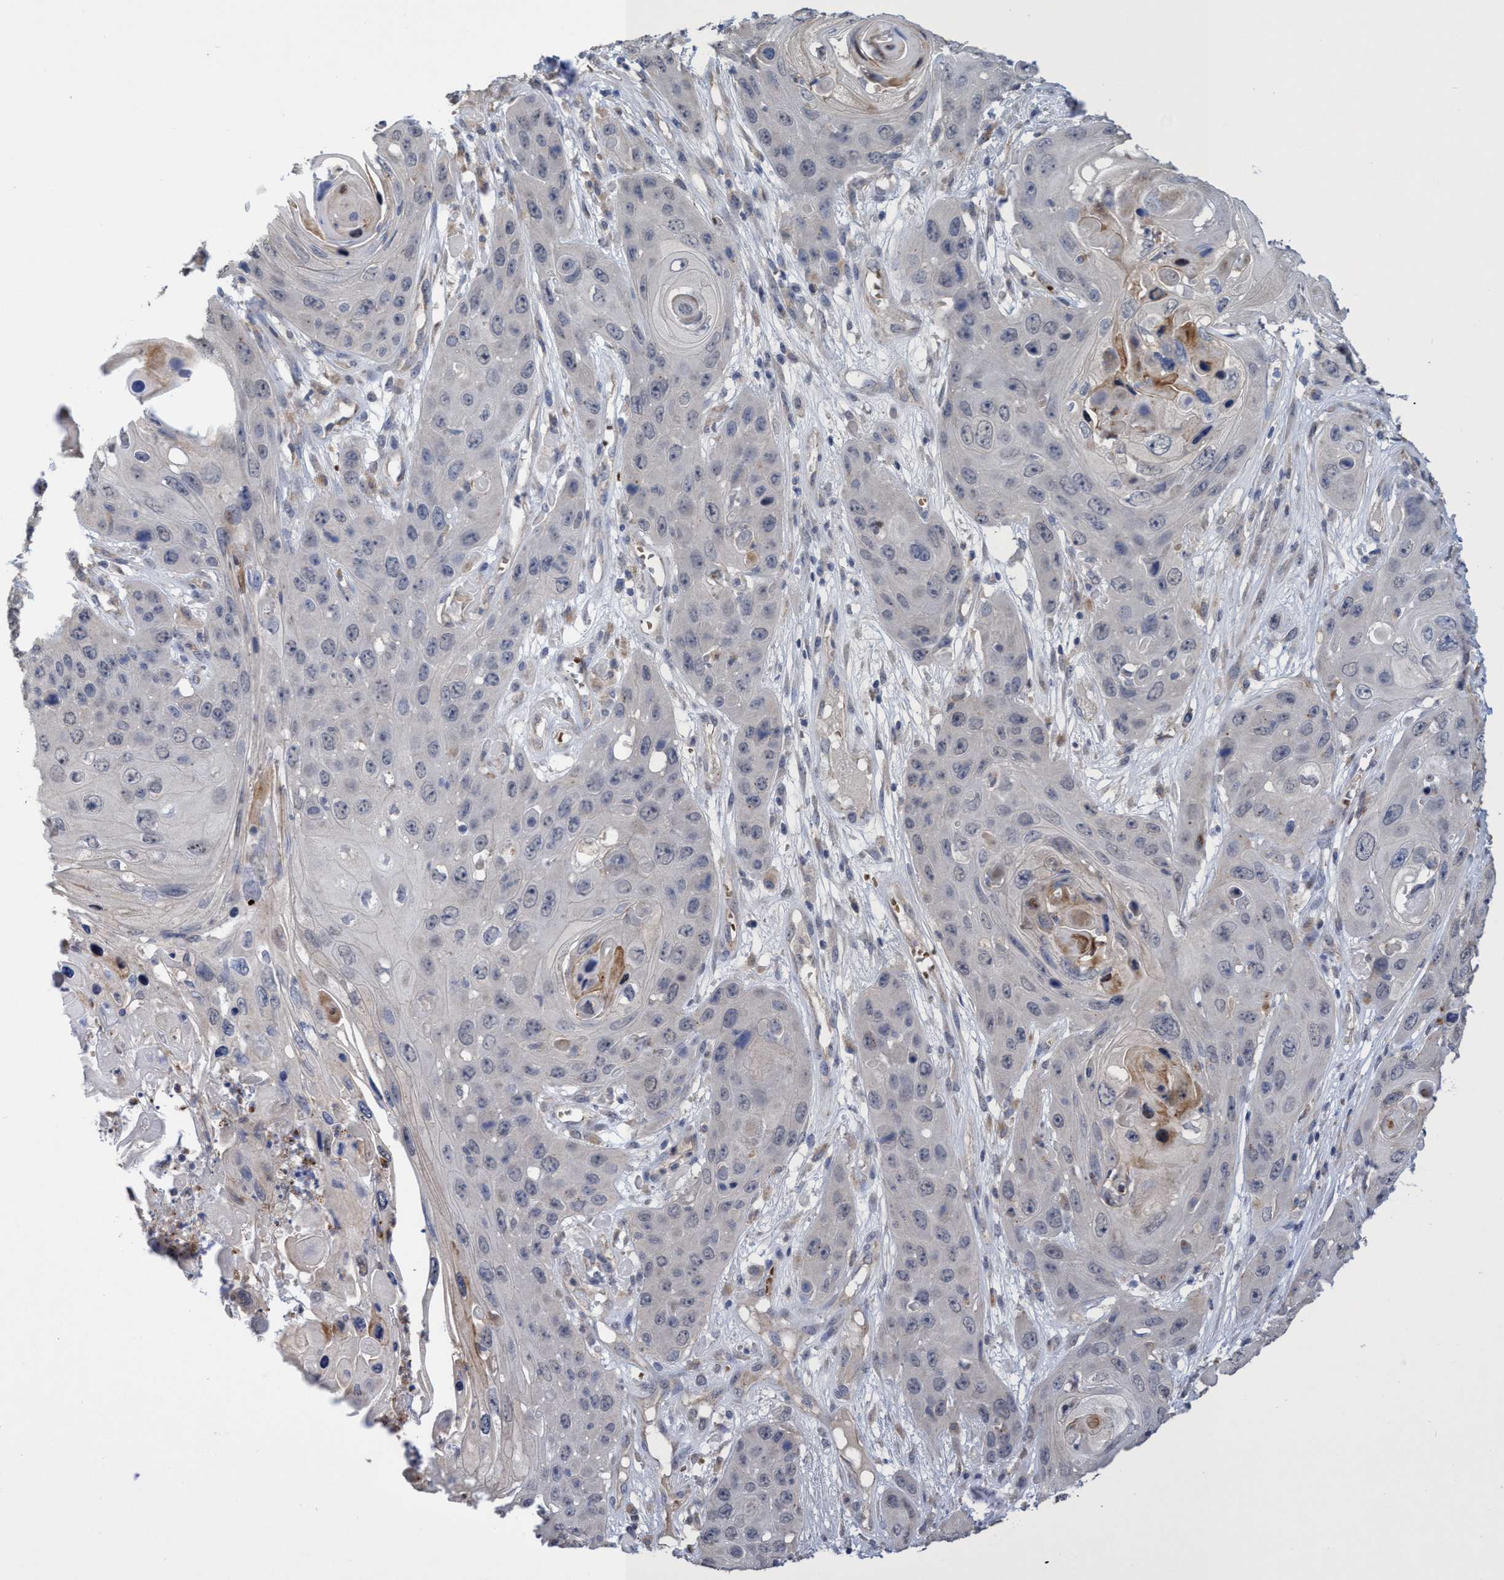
{"staining": {"intensity": "negative", "quantity": "none", "location": "none"}, "tissue": "skin cancer", "cell_type": "Tumor cells", "image_type": "cancer", "snomed": [{"axis": "morphology", "description": "Squamous cell carcinoma, NOS"}, {"axis": "topography", "description": "Skin"}], "caption": "Immunohistochemical staining of human skin cancer (squamous cell carcinoma) demonstrates no significant positivity in tumor cells.", "gene": "SEMA4D", "patient": {"sex": "male", "age": 55}}